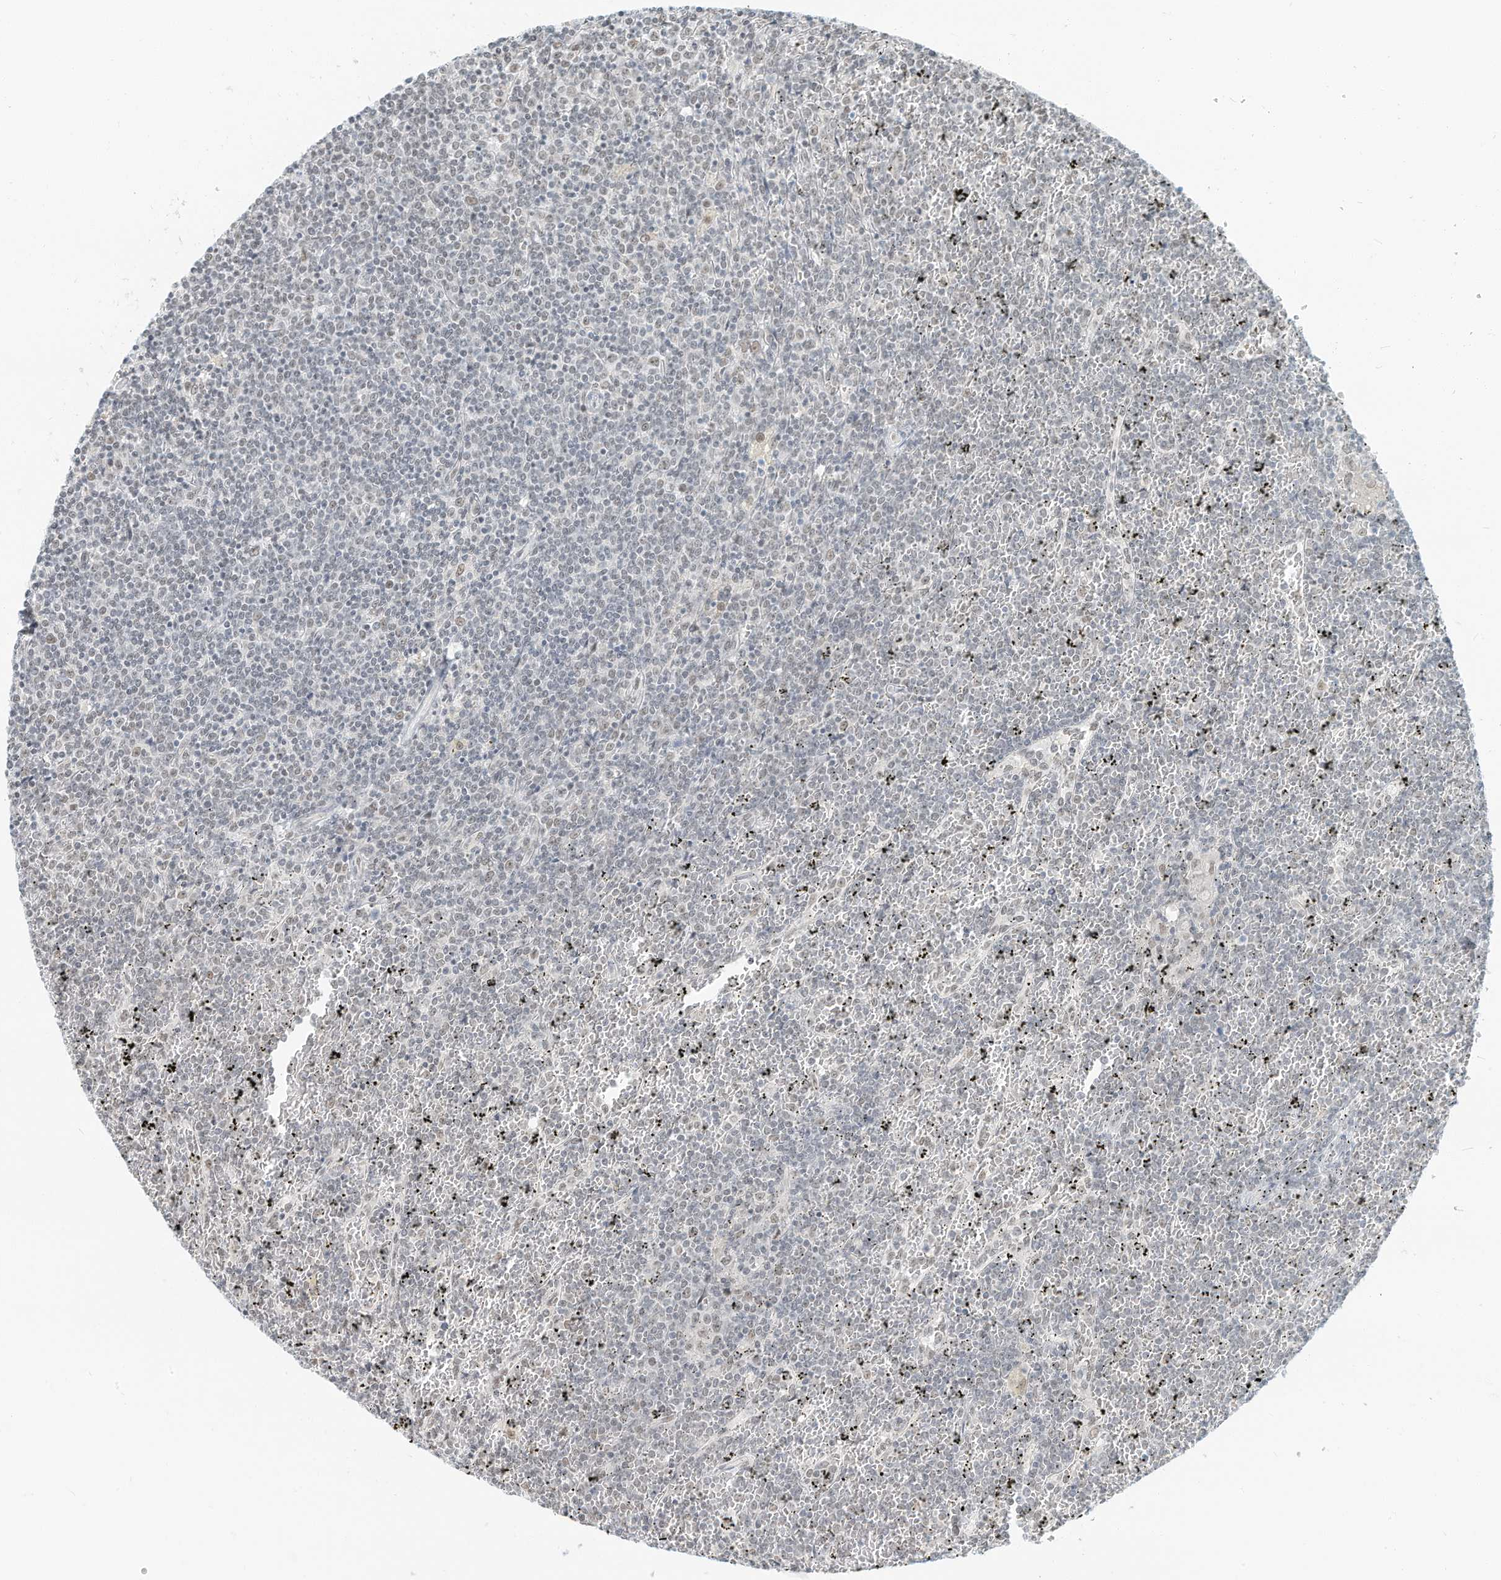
{"staining": {"intensity": "negative", "quantity": "none", "location": "none"}, "tissue": "lymphoma", "cell_type": "Tumor cells", "image_type": "cancer", "snomed": [{"axis": "morphology", "description": "Malignant lymphoma, non-Hodgkin's type, Low grade"}, {"axis": "topography", "description": "Spleen"}], "caption": "Malignant lymphoma, non-Hodgkin's type (low-grade) stained for a protein using immunohistochemistry displays no positivity tumor cells.", "gene": "PGC", "patient": {"sex": "female", "age": 19}}